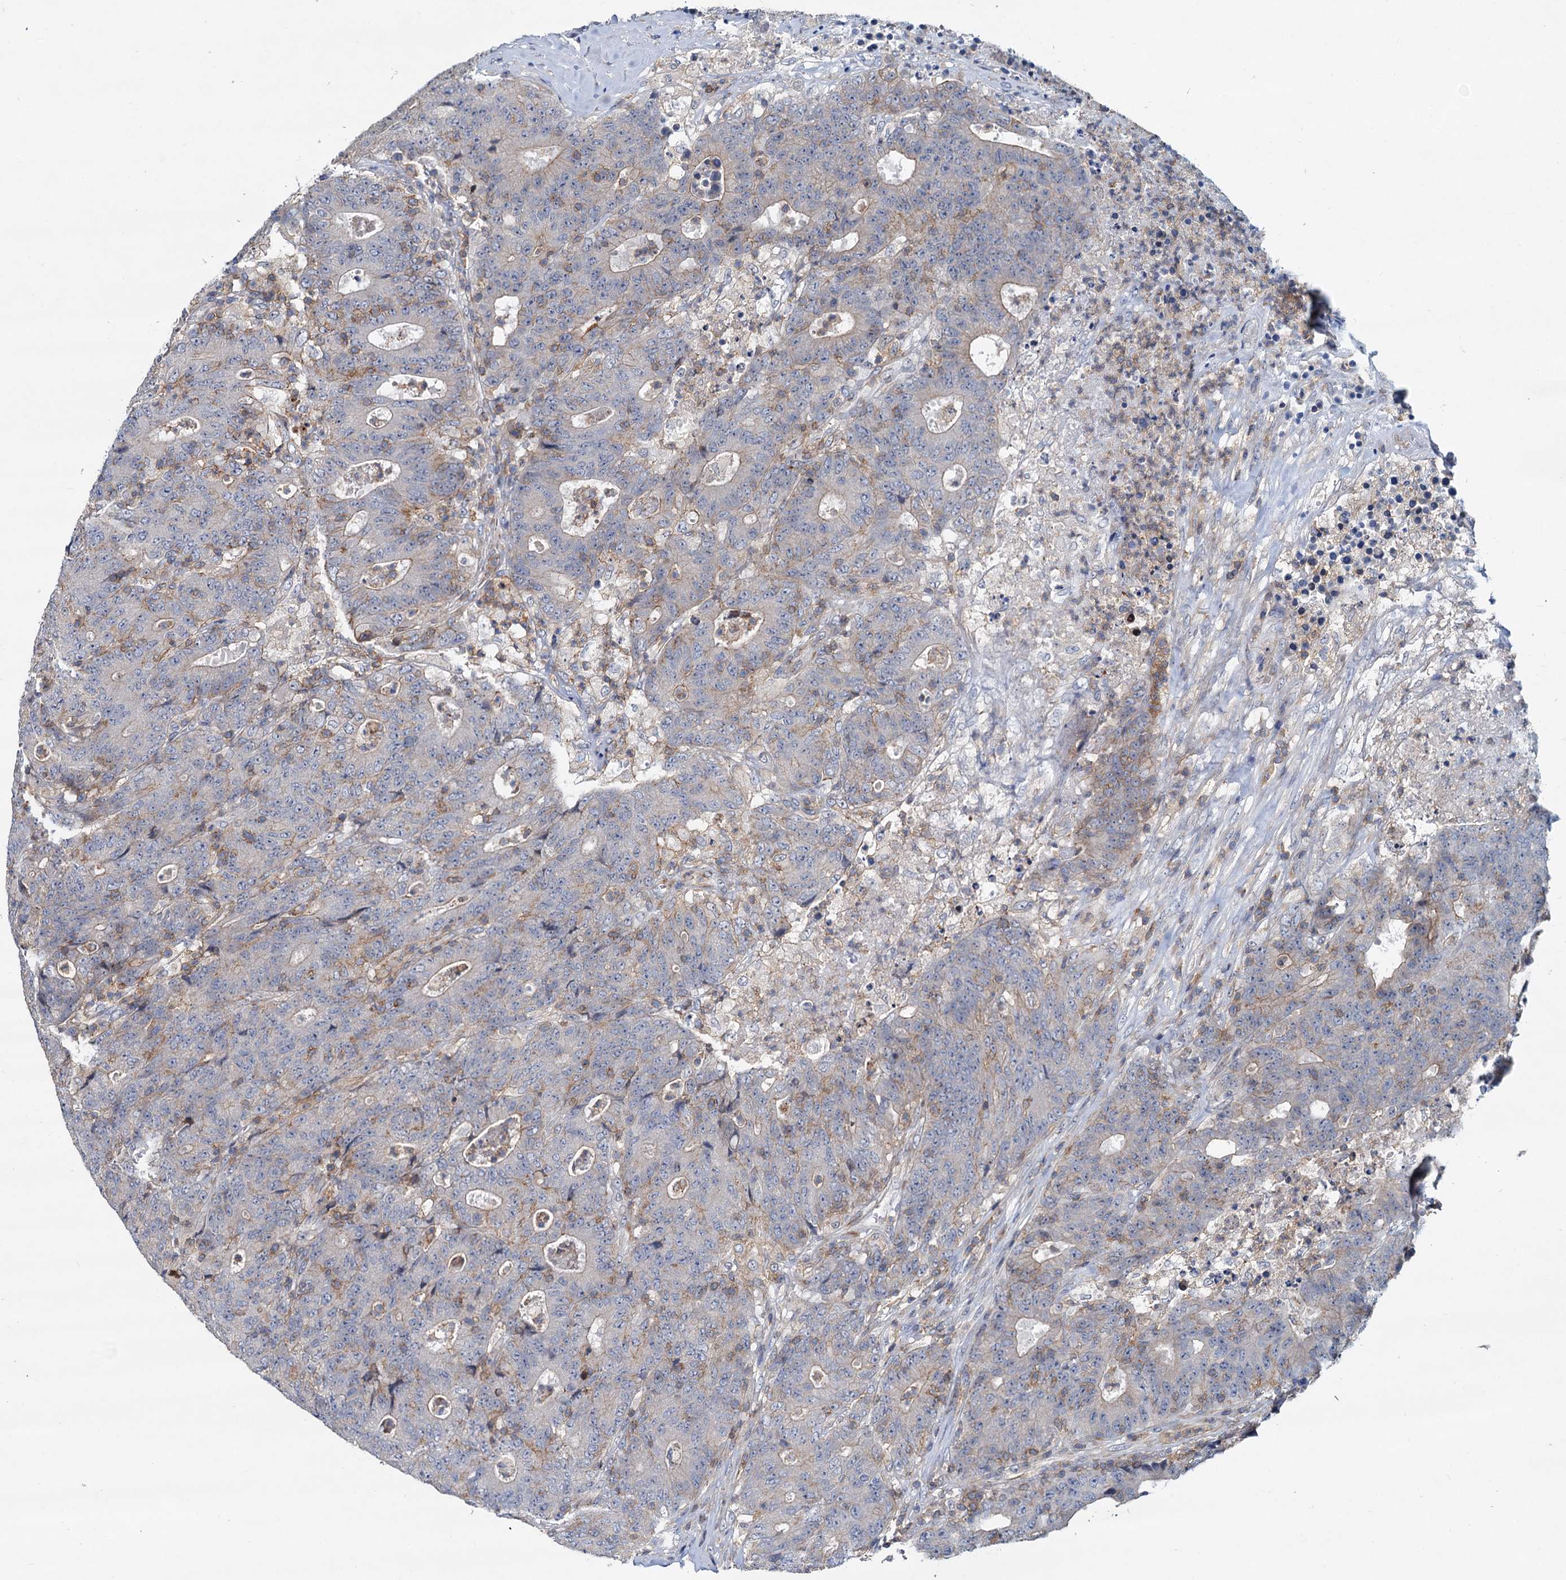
{"staining": {"intensity": "weak", "quantity": "<25%", "location": "cytoplasmic/membranous"}, "tissue": "colorectal cancer", "cell_type": "Tumor cells", "image_type": "cancer", "snomed": [{"axis": "morphology", "description": "Adenocarcinoma, NOS"}, {"axis": "topography", "description": "Colon"}], "caption": "DAB immunohistochemical staining of colorectal cancer (adenocarcinoma) shows no significant expression in tumor cells.", "gene": "LRCH4", "patient": {"sex": "female", "age": 75}}